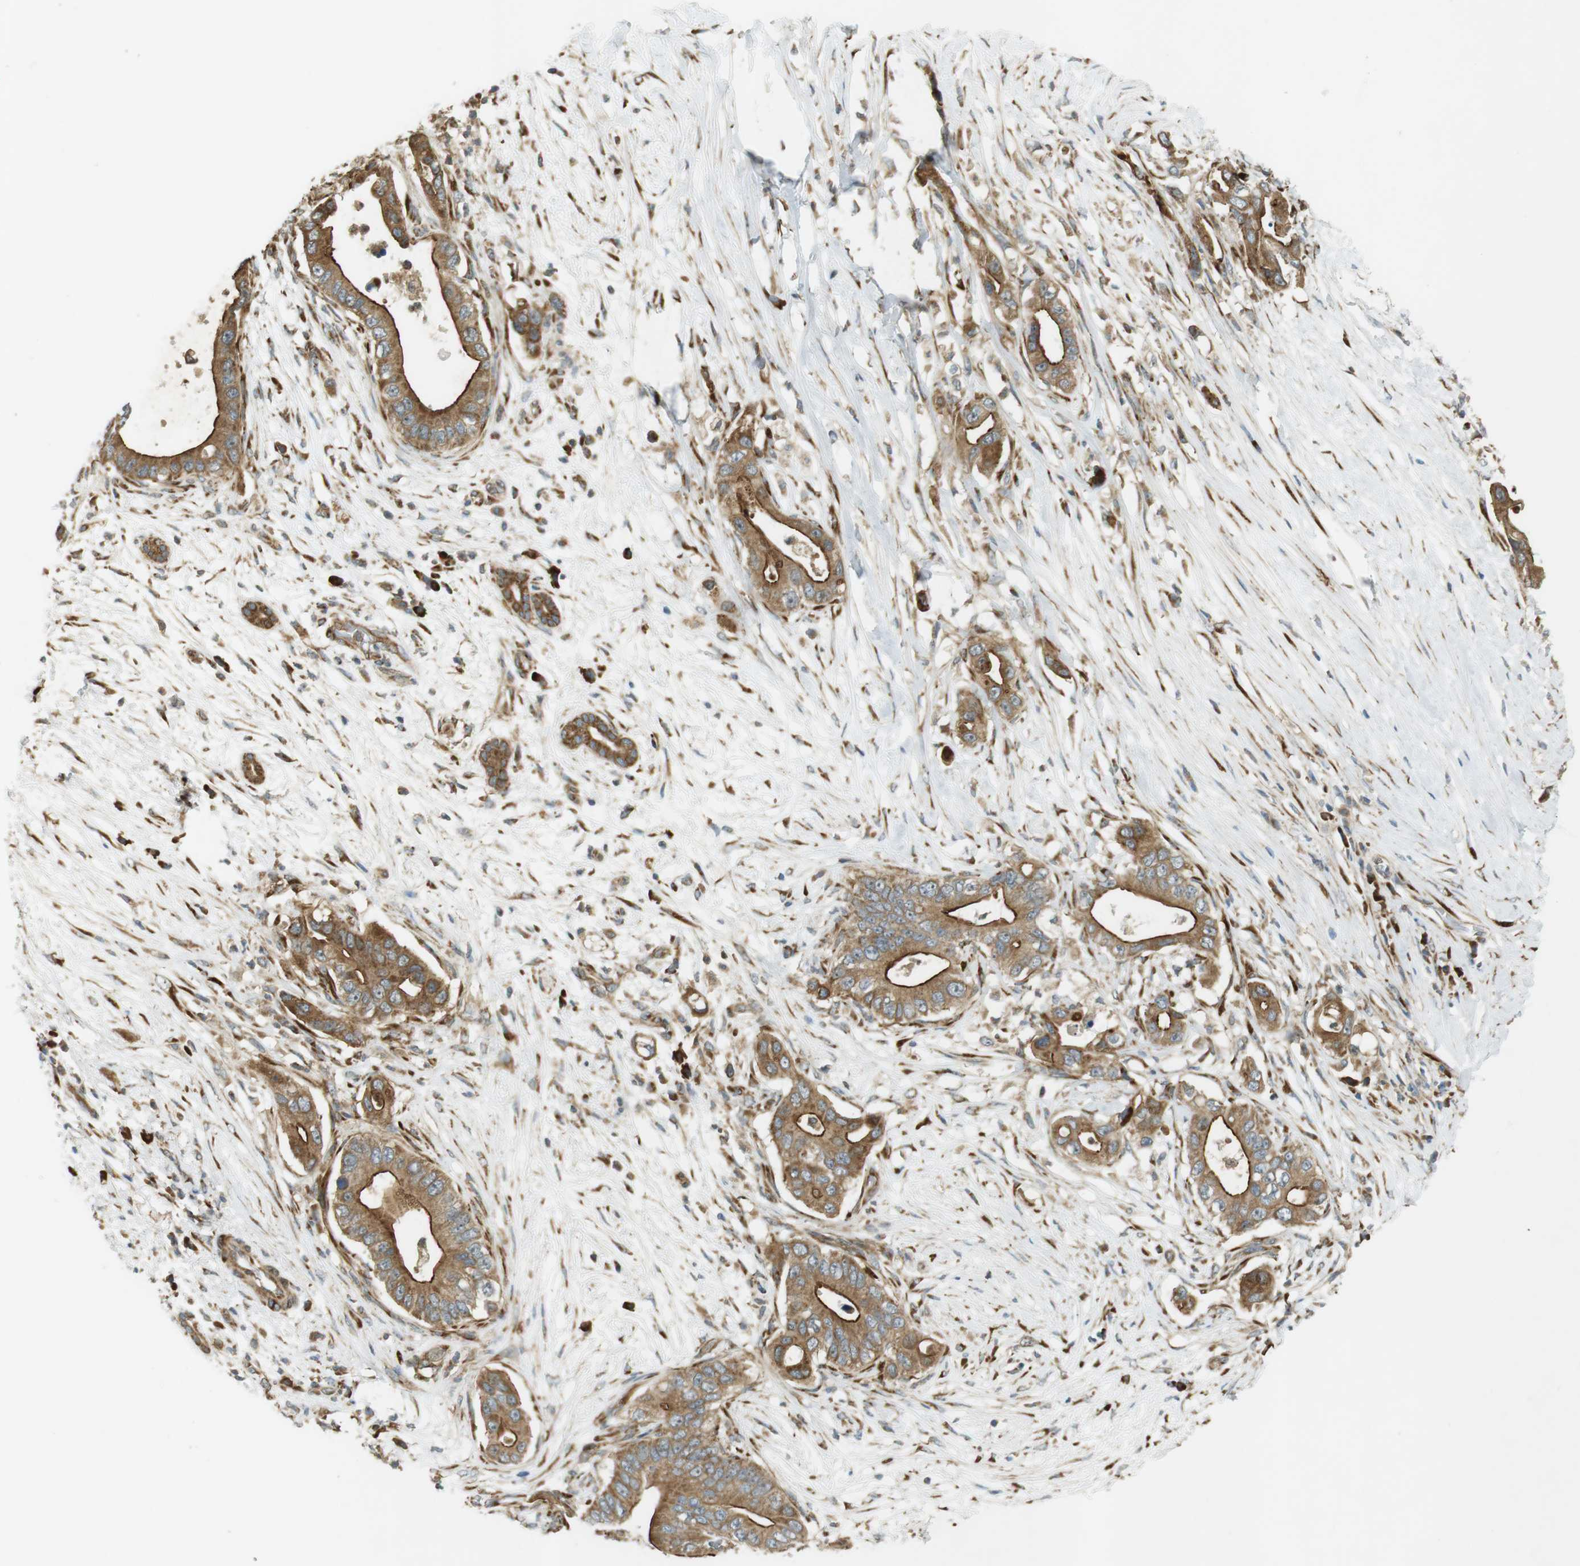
{"staining": {"intensity": "moderate", "quantity": ">75%", "location": "cytoplasmic/membranous"}, "tissue": "pancreatic cancer", "cell_type": "Tumor cells", "image_type": "cancer", "snomed": [{"axis": "morphology", "description": "Adenocarcinoma, NOS"}, {"axis": "topography", "description": "Pancreas"}], "caption": "DAB (3,3'-diaminobenzidine) immunohistochemical staining of pancreatic cancer (adenocarcinoma) exhibits moderate cytoplasmic/membranous protein positivity in about >75% of tumor cells. (Stains: DAB (3,3'-diaminobenzidine) in brown, nuclei in blue, Microscopy: brightfield microscopy at high magnification).", "gene": "SLC41A1", "patient": {"sex": "male", "age": 79}}